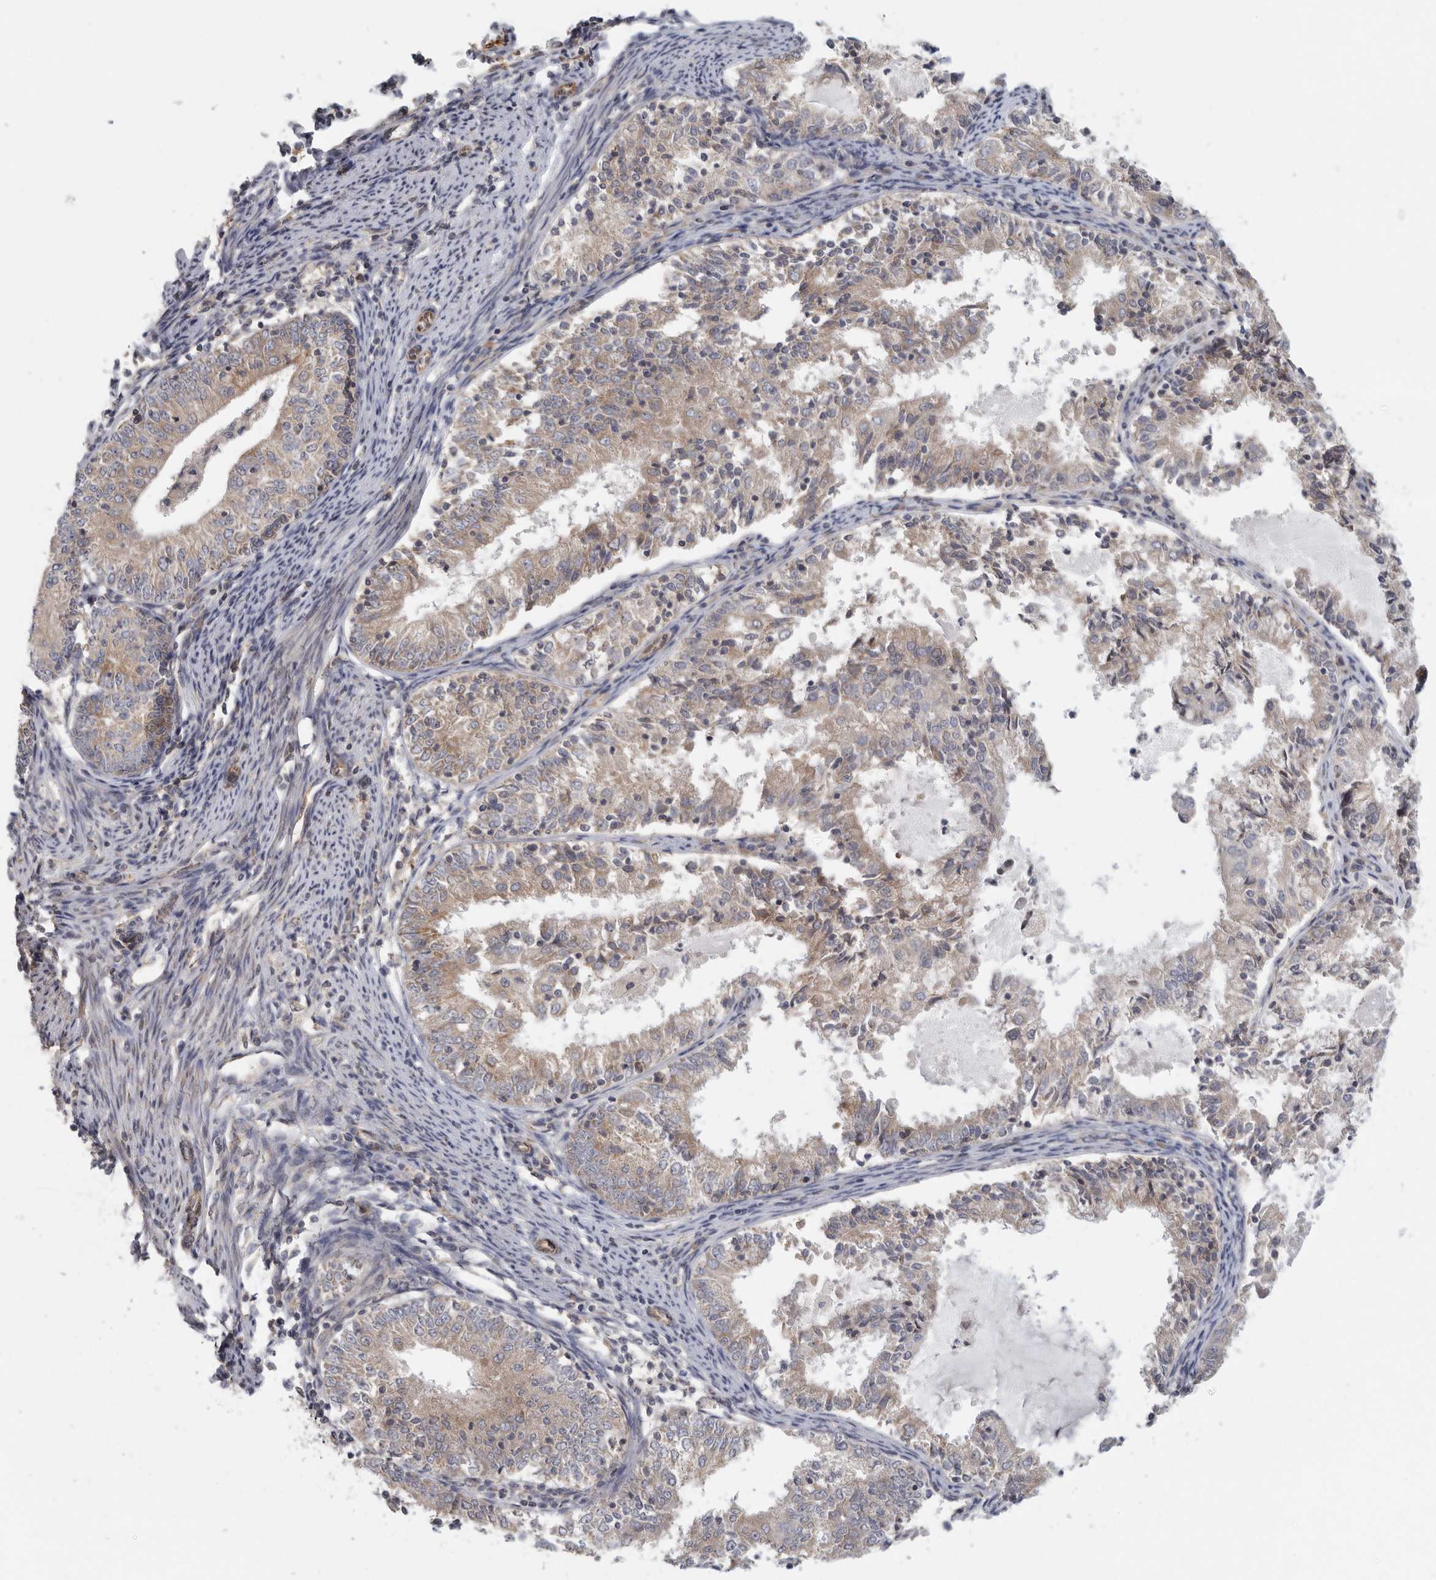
{"staining": {"intensity": "weak", "quantity": ">75%", "location": "cytoplasmic/membranous"}, "tissue": "endometrial cancer", "cell_type": "Tumor cells", "image_type": "cancer", "snomed": [{"axis": "morphology", "description": "Adenocarcinoma, NOS"}, {"axis": "topography", "description": "Endometrium"}], "caption": "Immunohistochemical staining of endometrial adenocarcinoma displays weak cytoplasmic/membranous protein positivity in approximately >75% of tumor cells. Immunohistochemistry (ihc) stains the protein in brown and the nuclei are stained blue.", "gene": "BCAP29", "patient": {"sex": "female", "age": 57}}